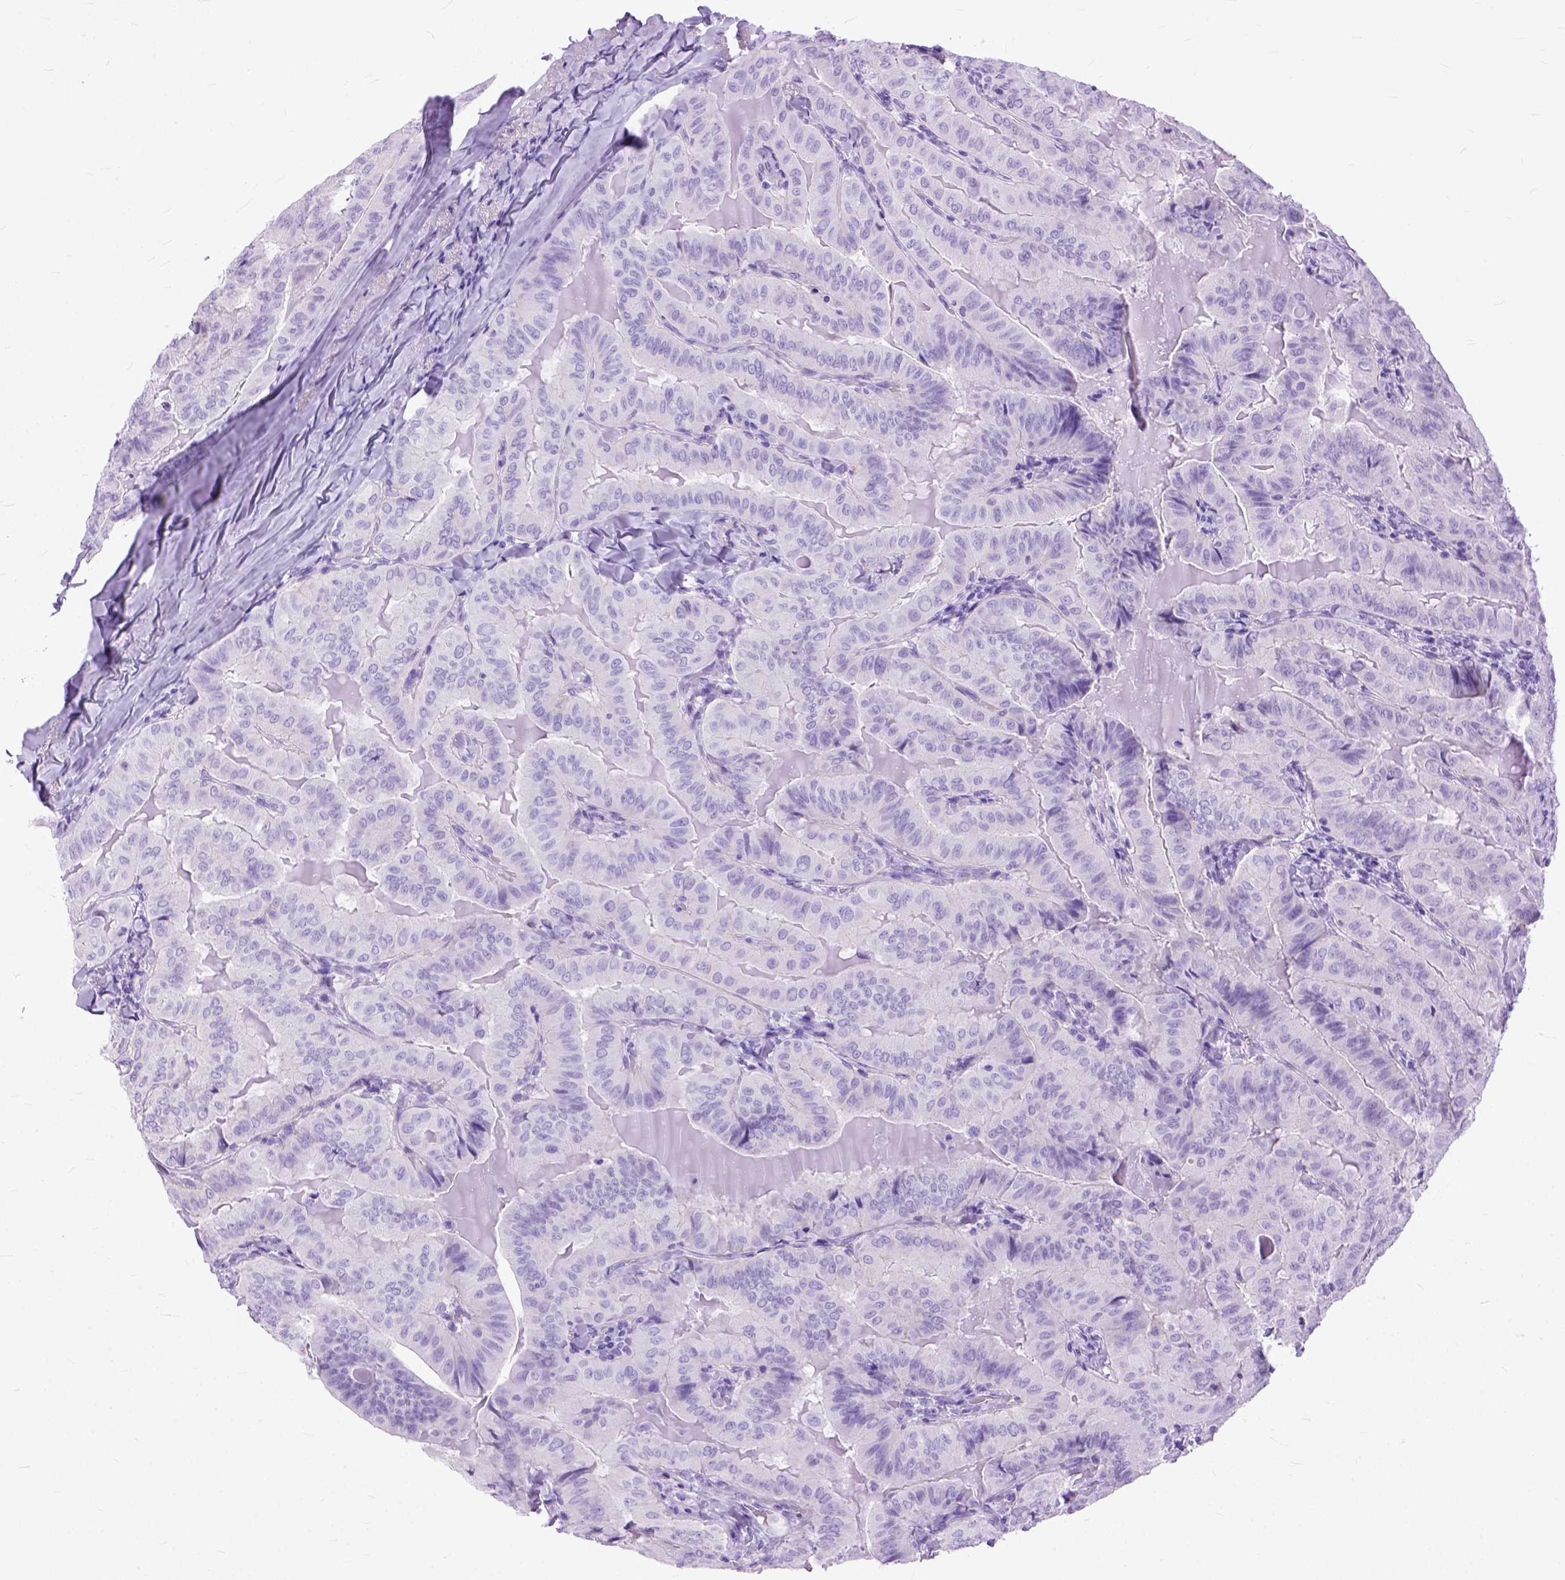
{"staining": {"intensity": "negative", "quantity": "none", "location": "none"}, "tissue": "thyroid cancer", "cell_type": "Tumor cells", "image_type": "cancer", "snomed": [{"axis": "morphology", "description": "Papillary adenocarcinoma, NOS"}, {"axis": "topography", "description": "Thyroid gland"}], "caption": "High magnification brightfield microscopy of thyroid papillary adenocarcinoma stained with DAB (3,3'-diaminobenzidine) (brown) and counterstained with hematoxylin (blue): tumor cells show no significant staining.", "gene": "GNGT1", "patient": {"sex": "female", "age": 68}}